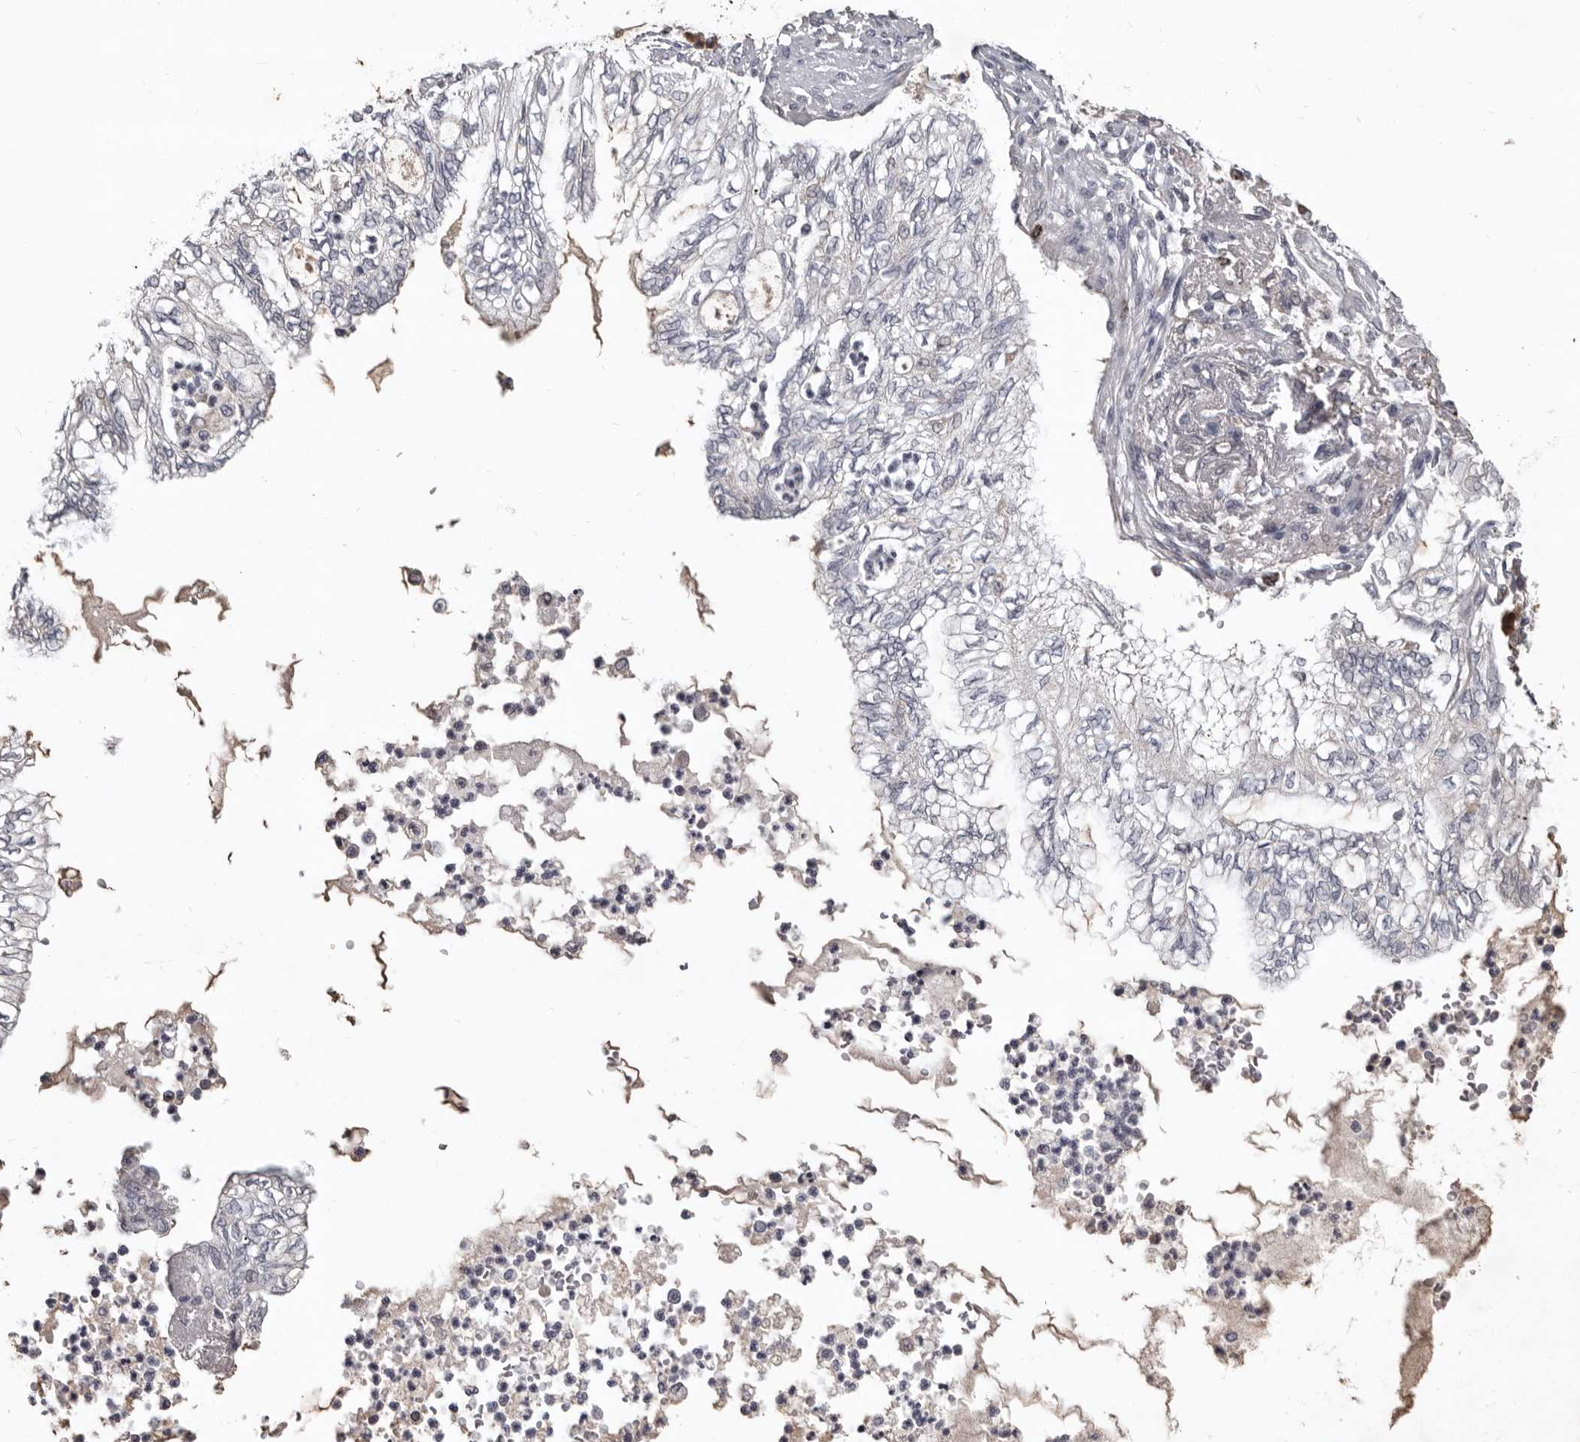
{"staining": {"intensity": "negative", "quantity": "none", "location": "none"}, "tissue": "lung cancer", "cell_type": "Tumor cells", "image_type": "cancer", "snomed": [{"axis": "morphology", "description": "Adenocarcinoma, NOS"}, {"axis": "topography", "description": "Lung"}], "caption": "Human lung cancer stained for a protein using IHC displays no positivity in tumor cells.", "gene": "CDCA8", "patient": {"sex": "female", "age": 70}}